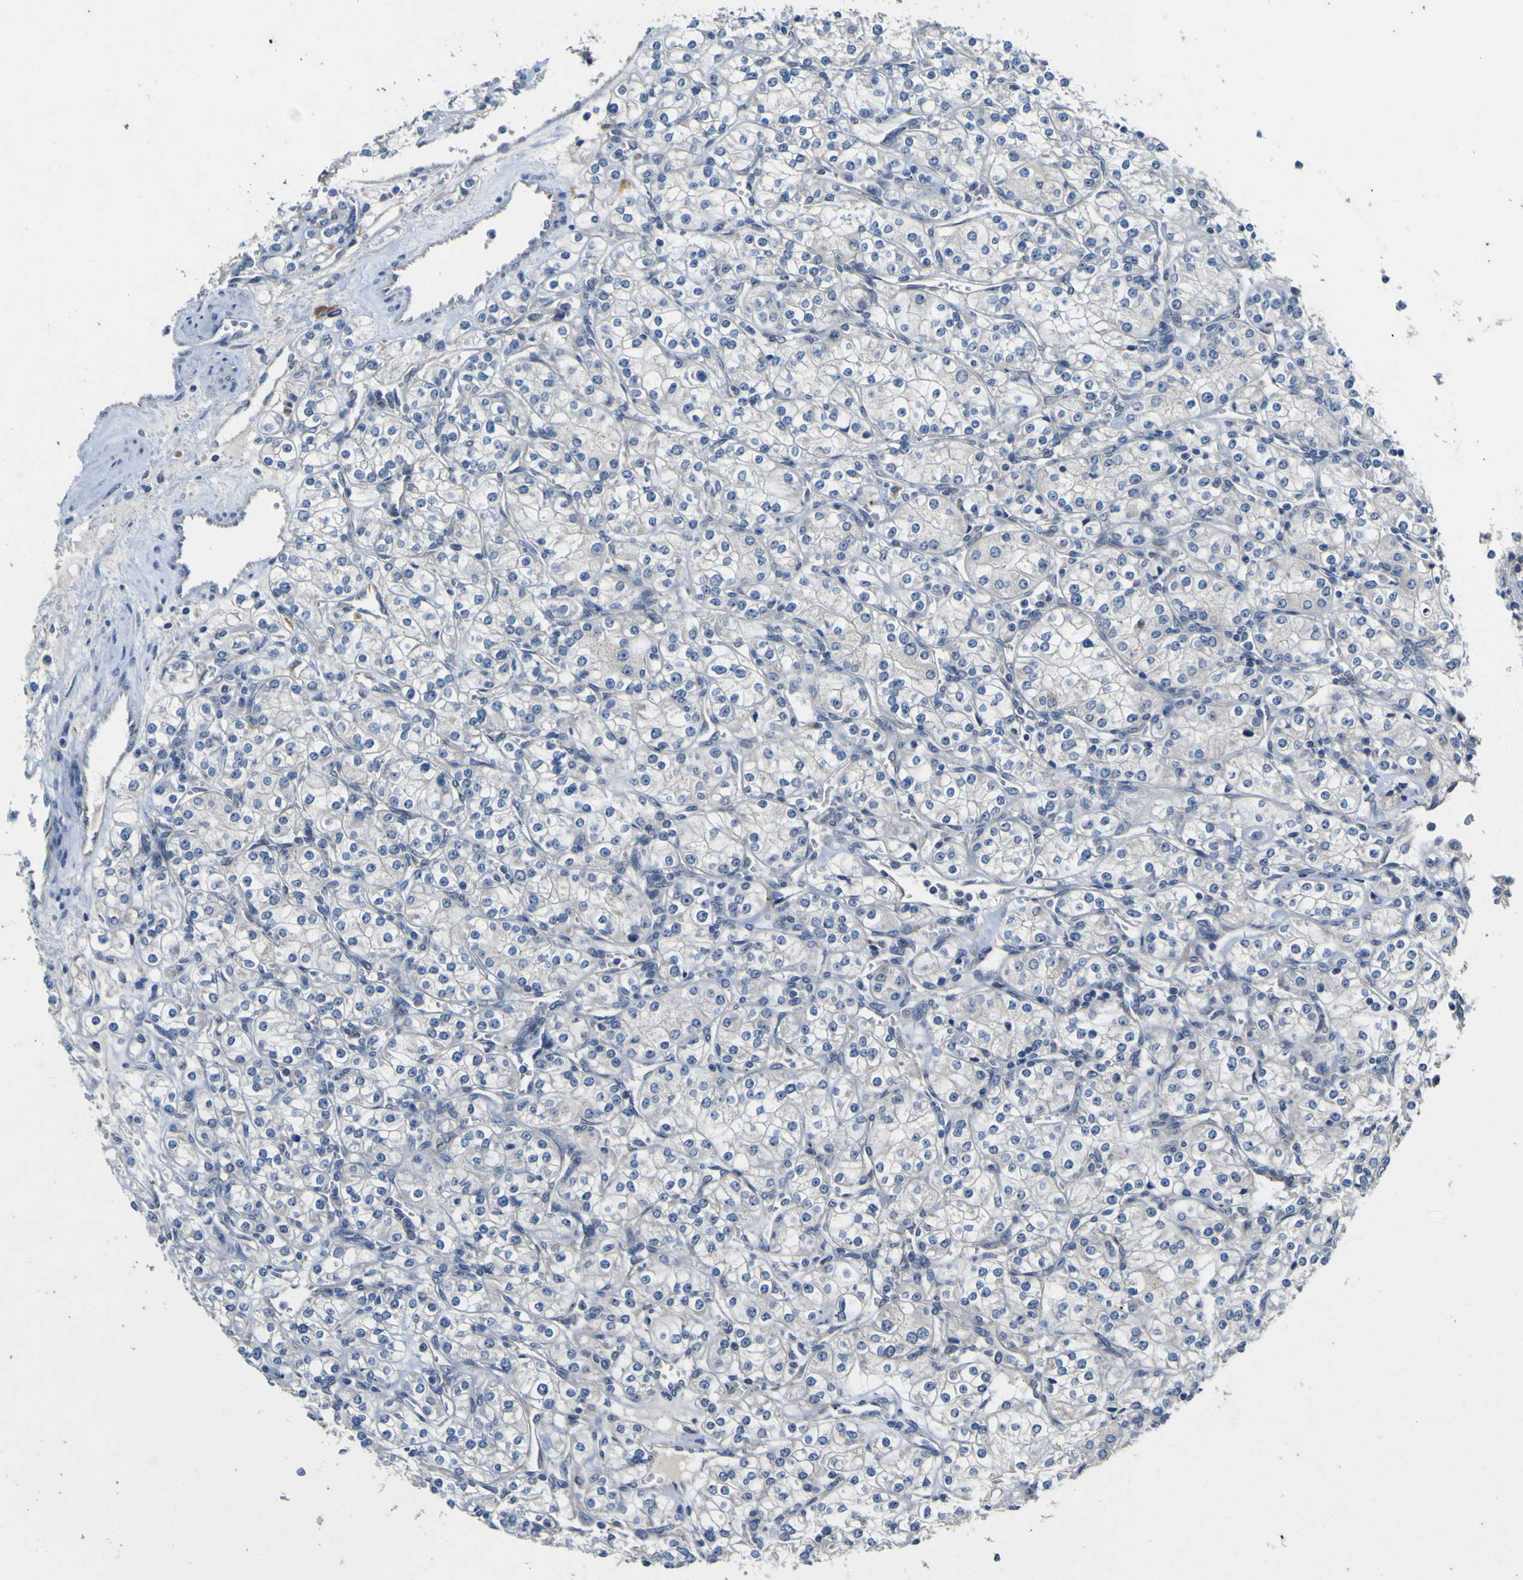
{"staining": {"intensity": "negative", "quantity": "none", "location": "none"}, "tissue": "renal cancer", "cell_type": "Tumor cells", "image_type": "cancer", "snomed": [{"axis": "morphology", "description": "Adenocarcinoma, NOS"}, {"axis": "topography", "description": "Kidney"}], "caption": "Tumor cells show no significant protein positivity in renal adenocarcinoma. The staining was performed using DAB to visualize the protein expression in brown, while the nuclei were stained in blue with hematoxylin (Magnification: 20x).", "gene": "LDLR", "patient": {"sex": "male", "age": 77}}